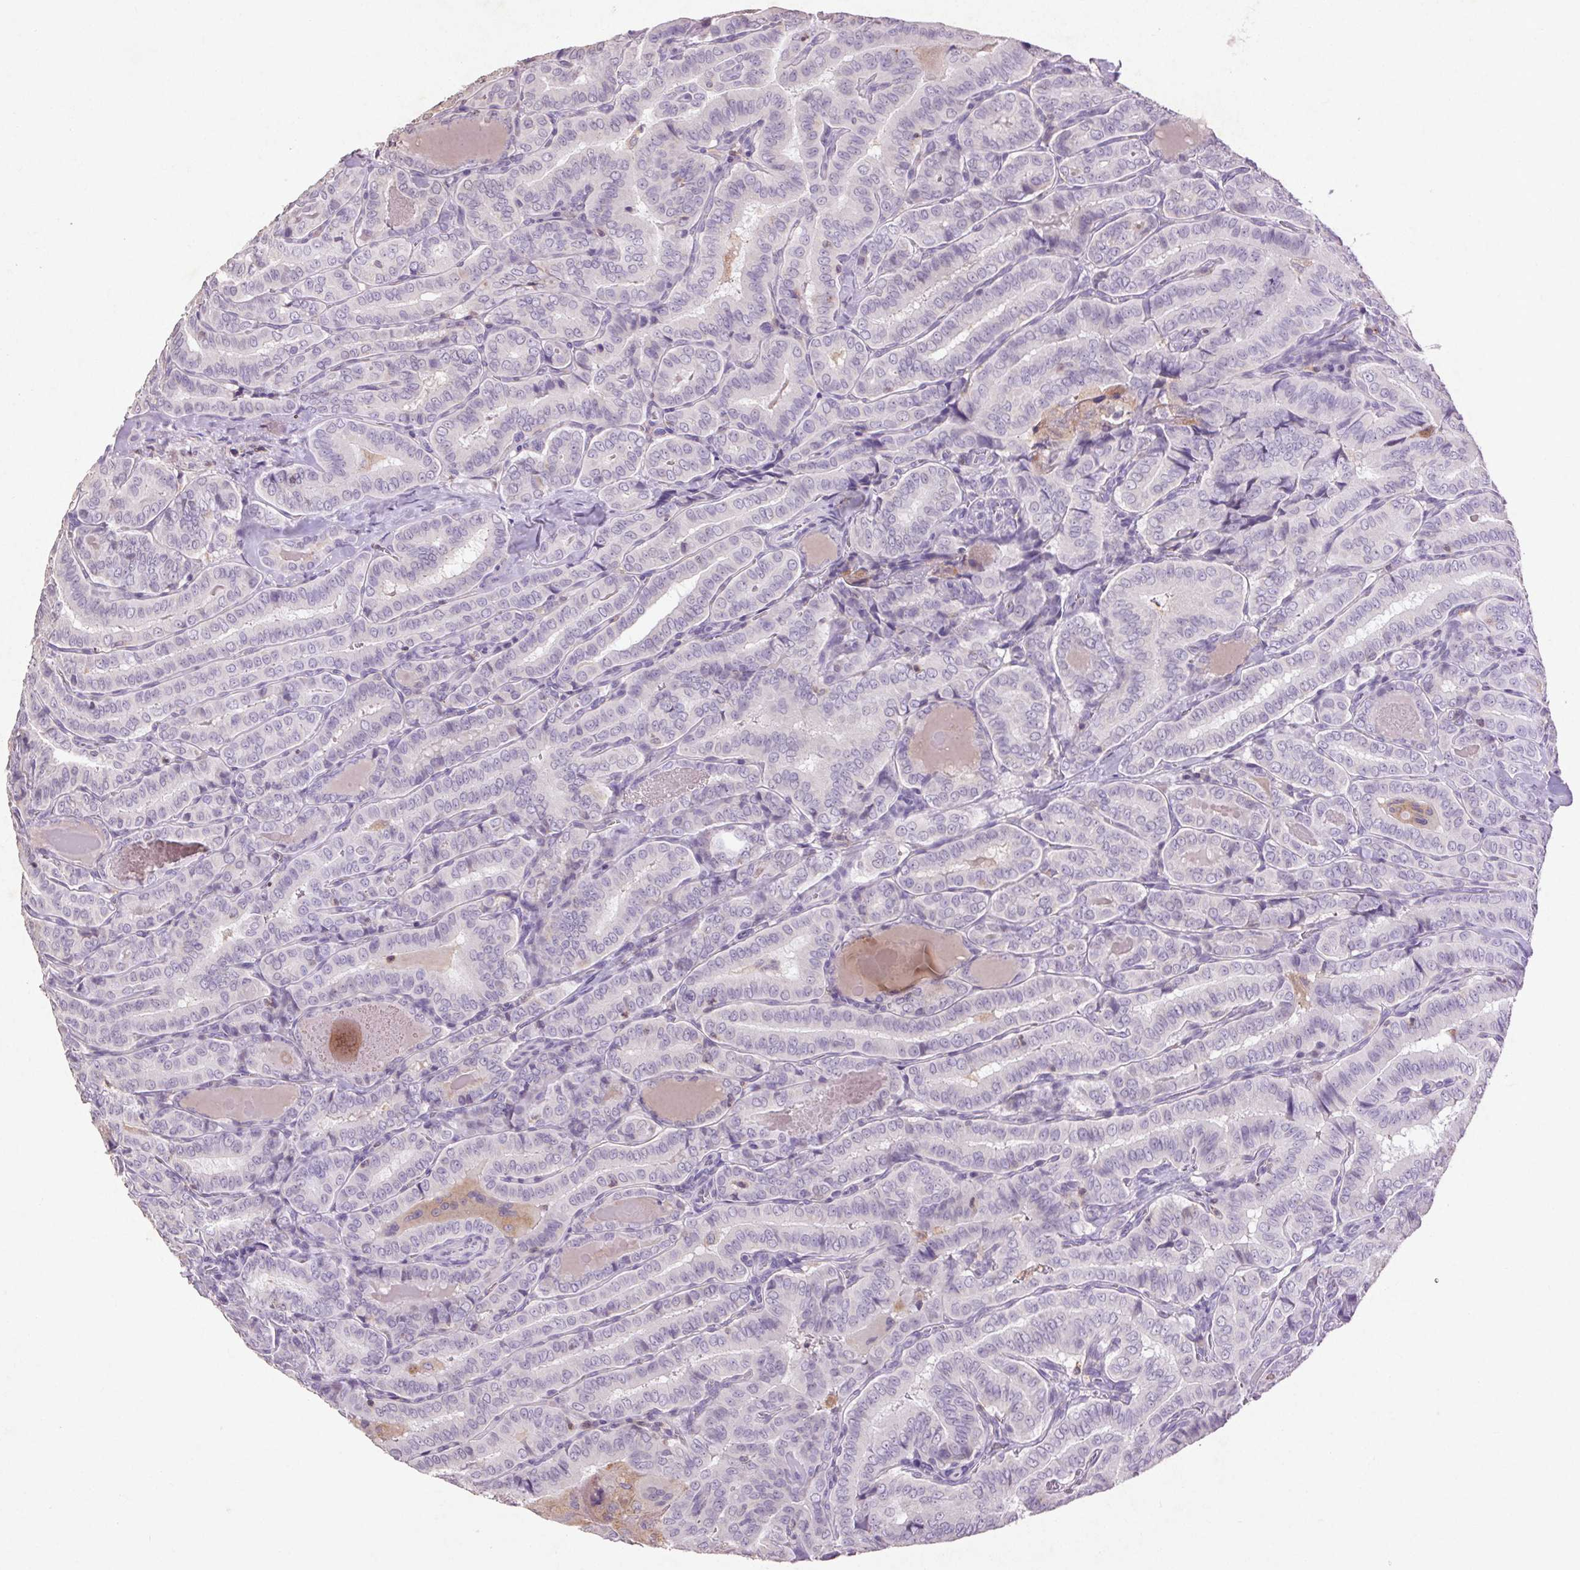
{"staining": {"intensity": "negative", "quantity": "none", "location": "none"}, "tissue": "thyroid cancer", "cell_type": "Tumor cells", "image_type": "cancer", "snomed": [{"axis": "morphology", "description": "Papillary adenocarcinoma, NOS"}, {"axis": "morphology", "description": "Papillary adenoma metastatic"}, {"axis": "topography", "description": "Thyroid gland"}], "caption": "Tumor cells show no significant protein staining in thyroid cancer (papillary adenoma metastatic).", "gene": "FNDC7", "patient": {"sex": "female", "age": 50}}